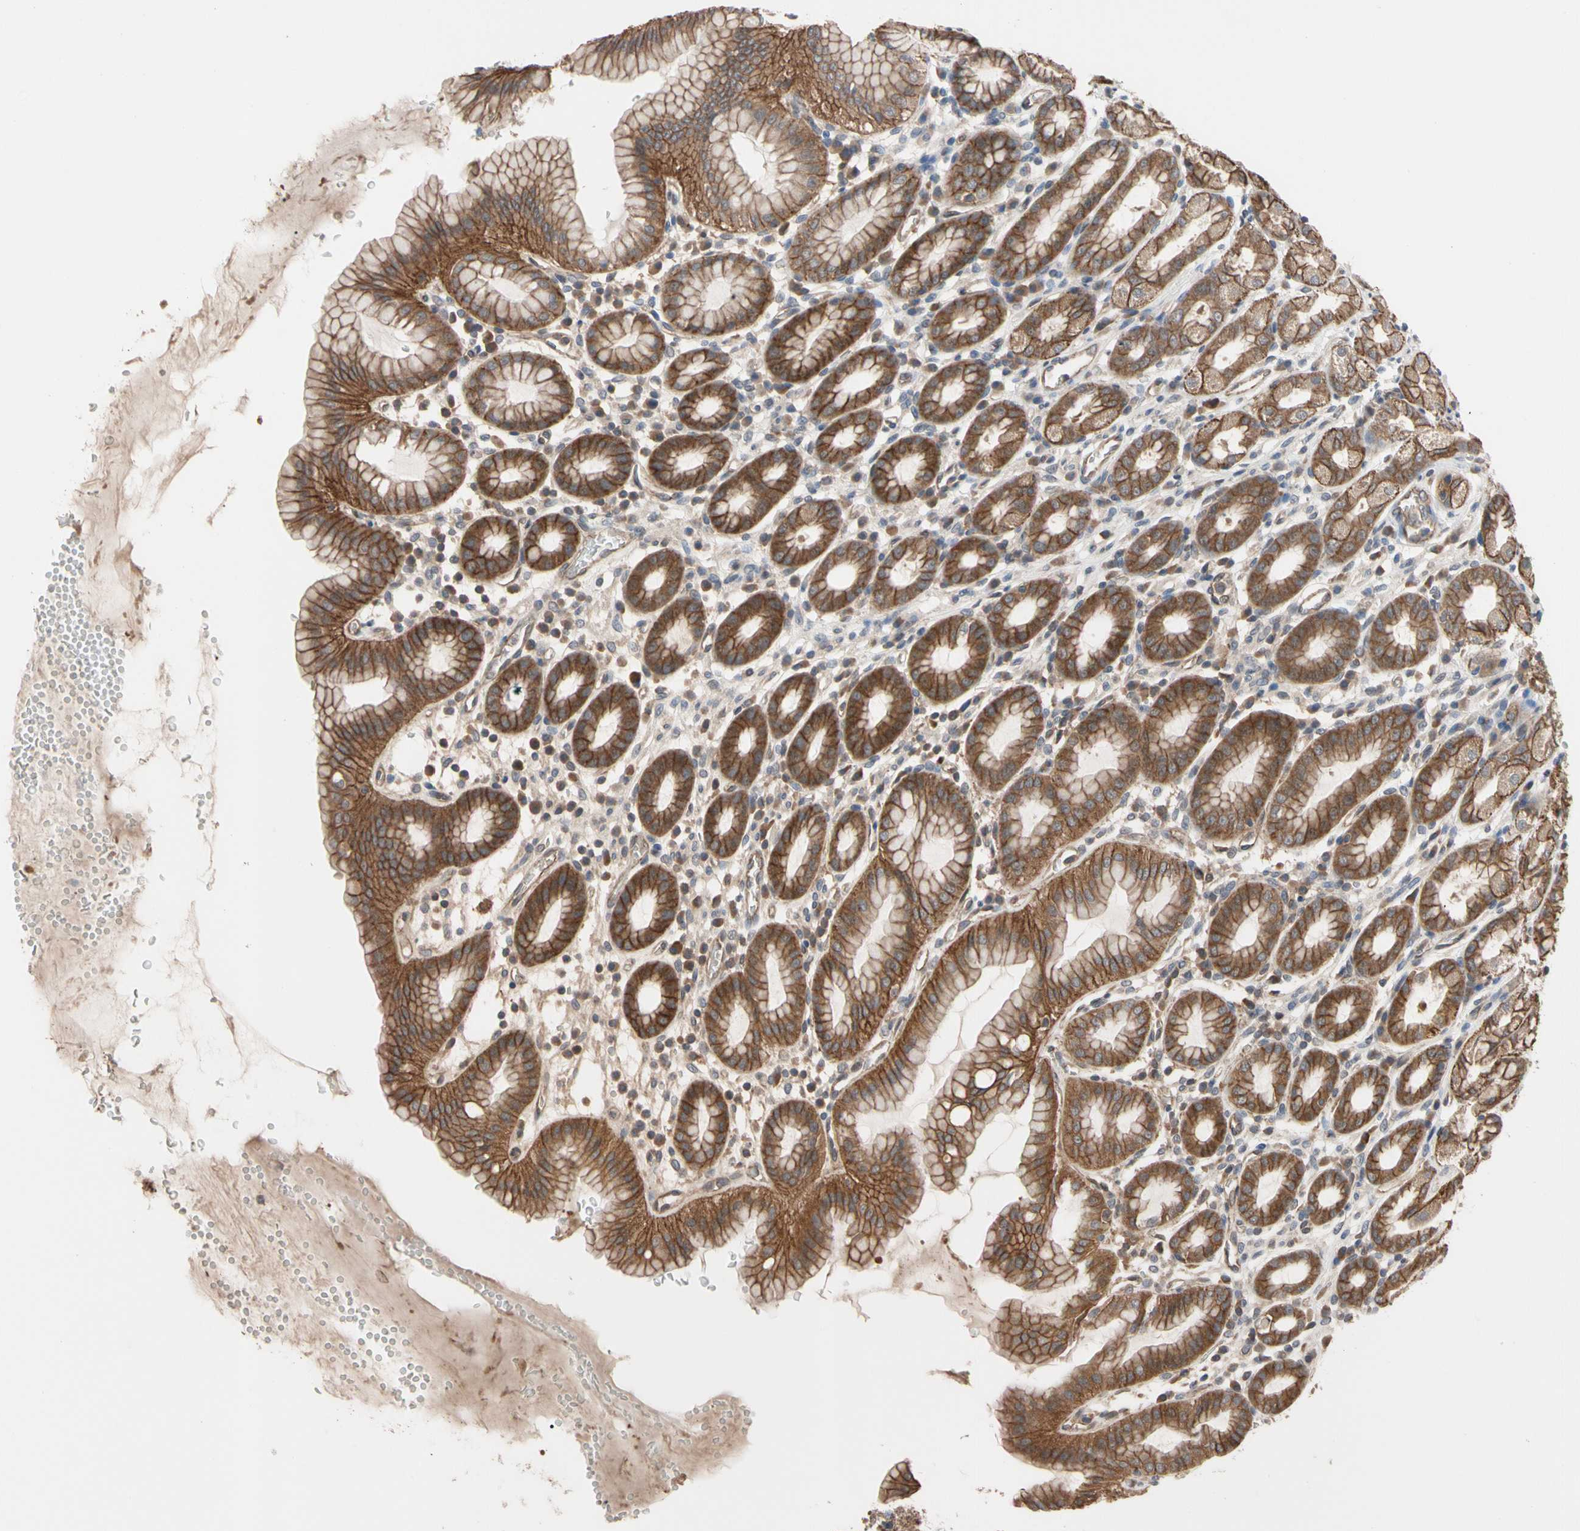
{"staining": {"intensity": "strong", "quantity": ">75%", "location": "cytoplasmic/membranous"}, "tissue": "stomach", "cell_type": "Glandular cells", "image_type": "normal", "snomed": [{"axis": "morphology", "description": "Normal tissue, NOS"}, {"axis": "topography", "description": "Stomach, upper"}], "caption": "A brown stain highlights strong cytoplasmic/membranous staining of a protein in glandular cells of benign stomach.", "gene": "DPP8", "patient": {"sex": "male", "age": 68}}